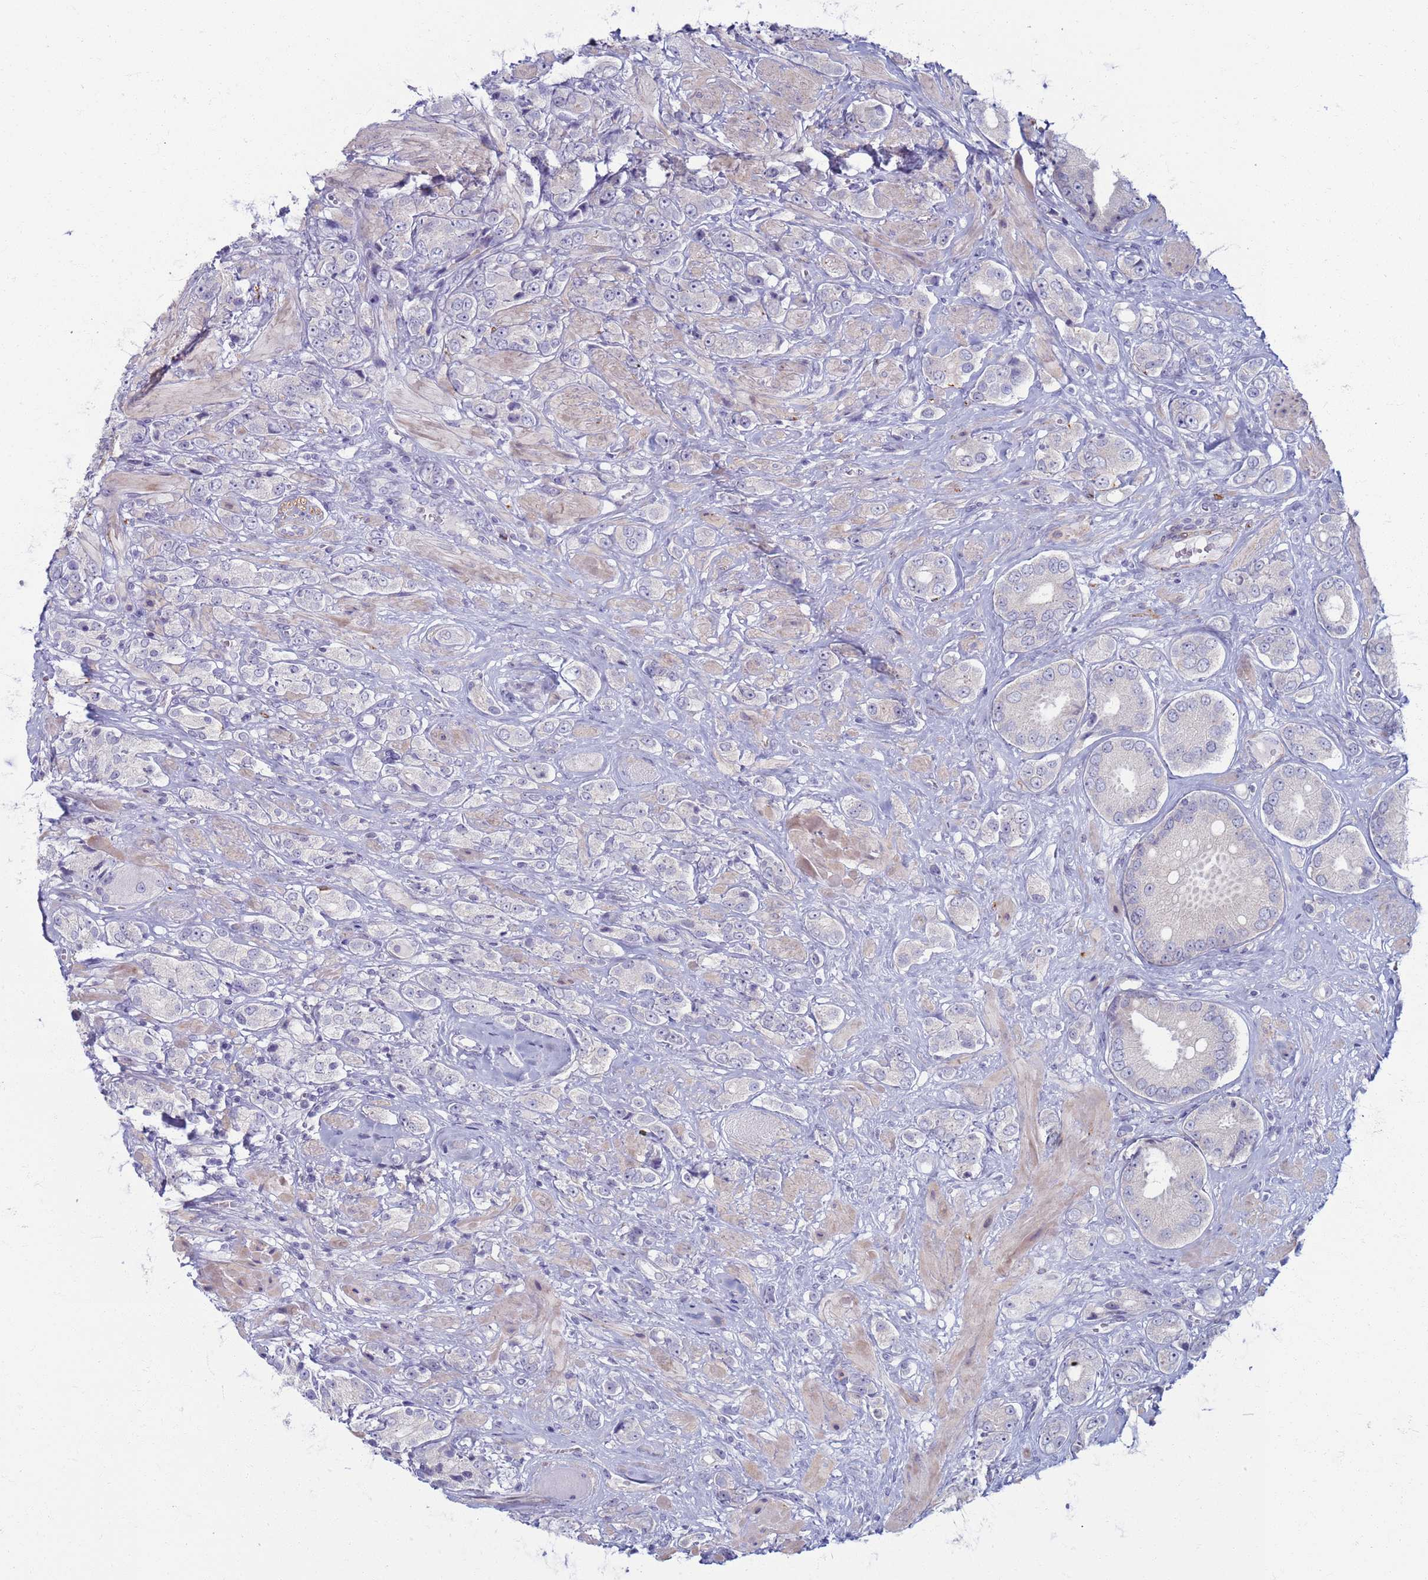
{"staining": {"intensity": "negative", "quantity": "none", "location": "none"}, "tissue": "prostate cancer", "cell_type": "Tumor cells", "image_type": "cancer", "snomed": [{"axis": "morphology", "description": "Adenocarcinoma, High grade"}, {"axis": "topography", "description": "Prostate and seminal vesicle, NOS"}], "caption": "Tumor cells are negative for protein expression in human prostate high-grade adenocarcinoma.", "gene": "CLCA2", "patient": {"sex": "male", "age": 64}}